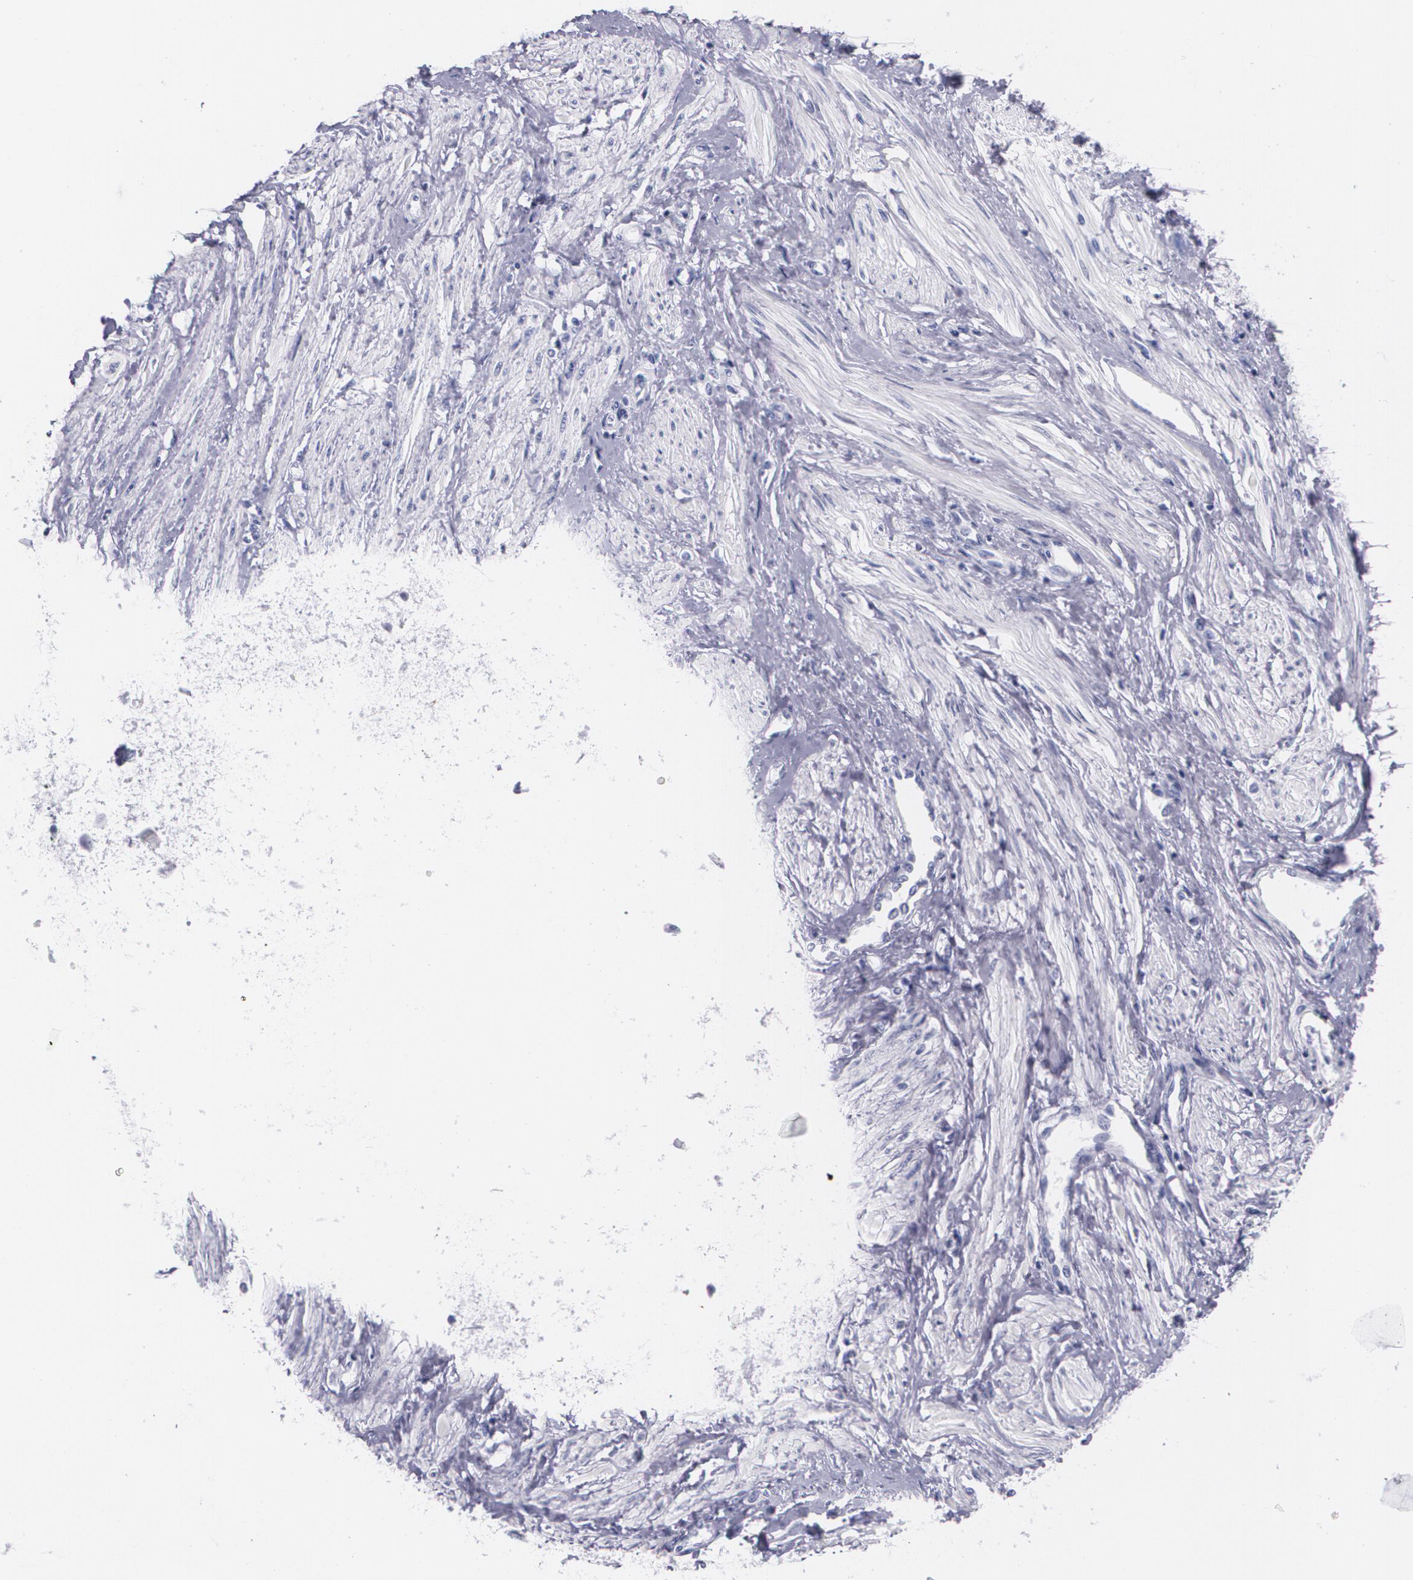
{"staining": {"intensity": "negative", "quantity": "none", "location": "none"}, "tissue": "smooth muscle", "cell_type": "Smooth muscle cells", "image_type": "normal", "snomed": [{"axis": "morphology", "description": "Normal tissue, NOS"}, {"axis": "topography", "description": "Smooth muscle"}, {"axis": "topography", "description": "Uterus"}], "caption": "Smooth muscle was stained to show a protein in brown. There is no significant positivity in smooth muscle cells. (DAB (3,3'-diaminobenzidine) immunohistochemistry (IHC) visualized using brightfield microscopy, high magnification).", "gene": "TP53", "patient": {"sex": "female", "age": 39}}